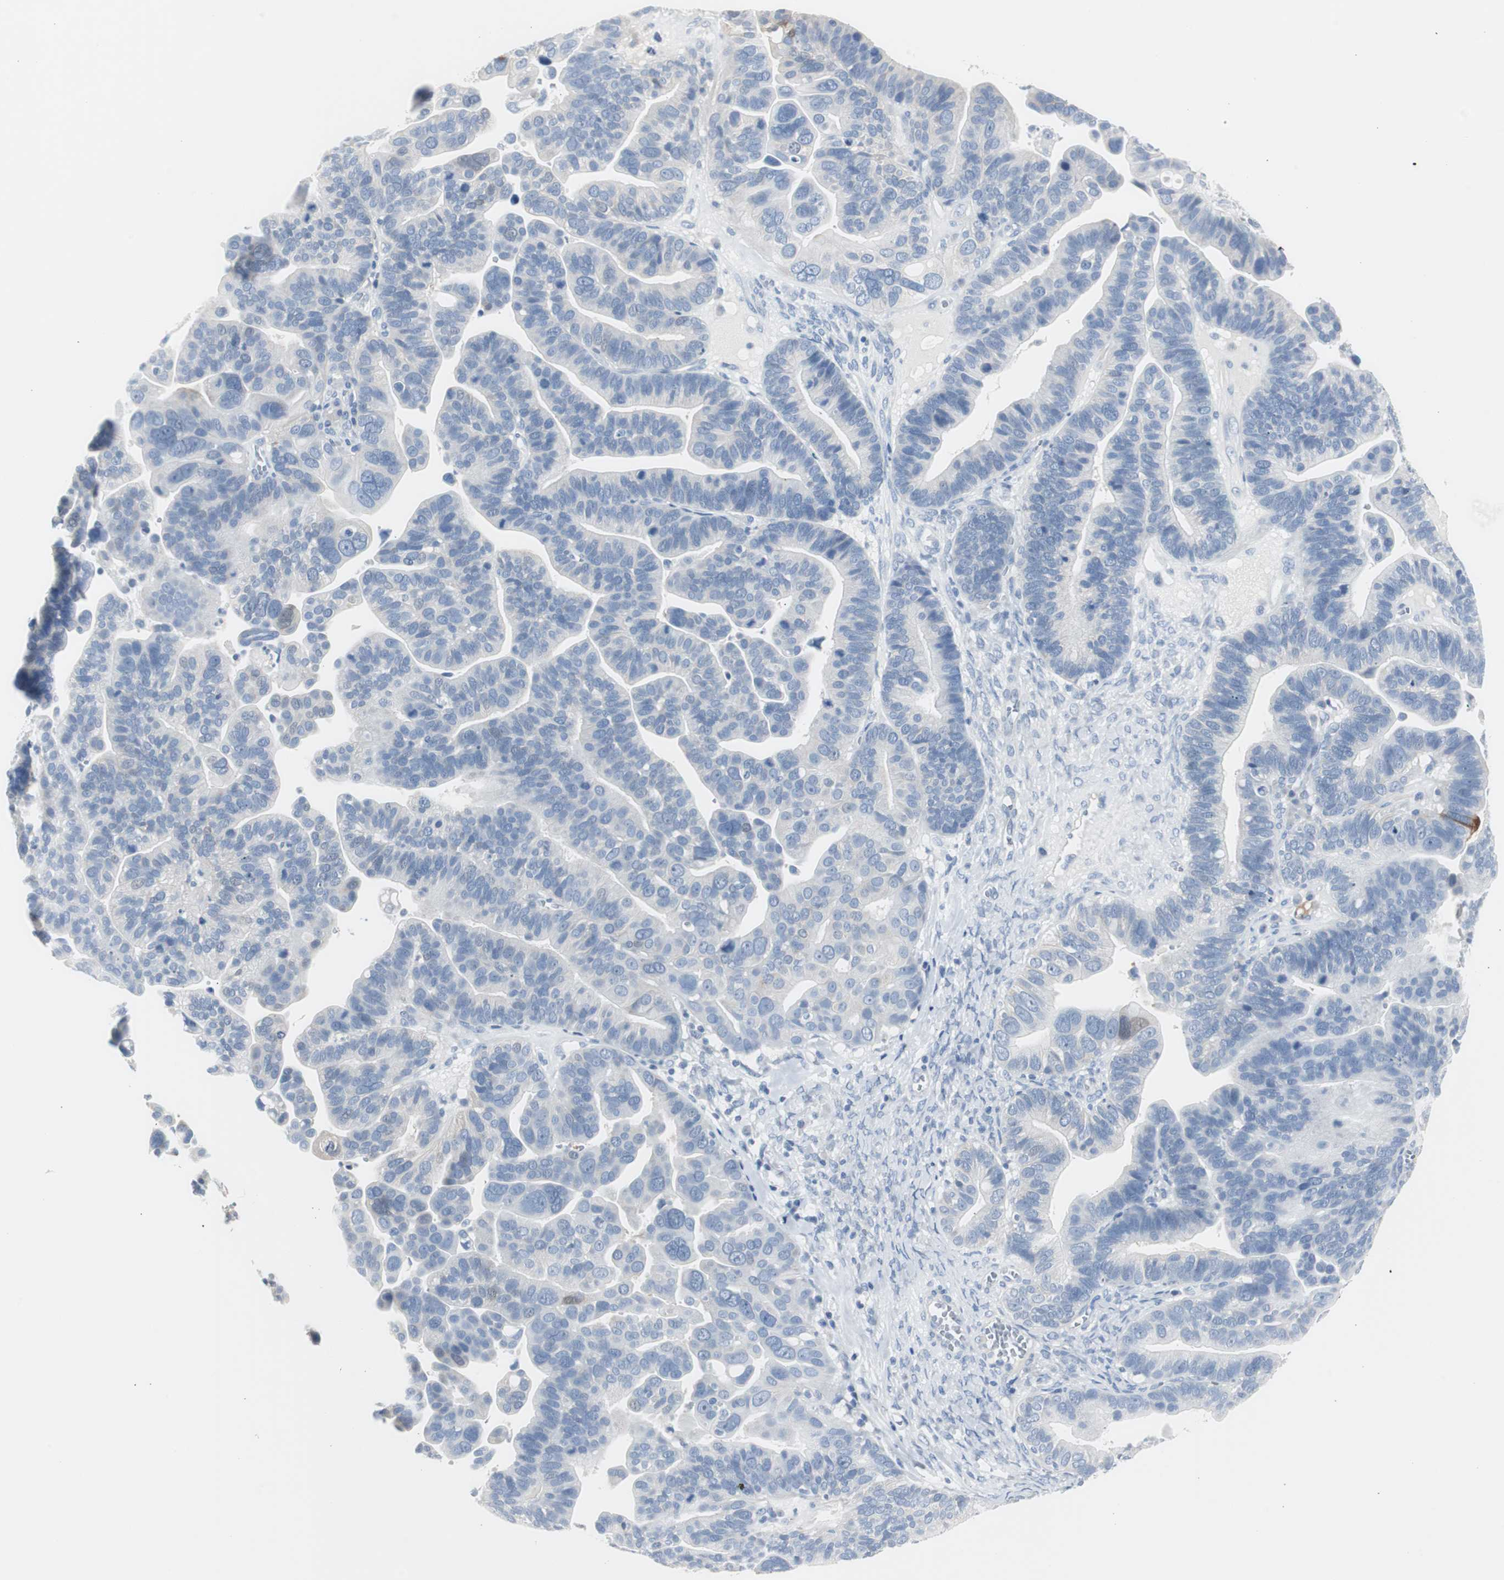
{"staining": {"intensity": "negative", "quantity": "none", "location": "none"}, "tissue": "ovarian cancer", "cell_type": "Tumor cells", "image_type": "cancer", "snomed": [{"axis": "morphology", "description": "Cystadenocarcinoma, serous, NOS"}, {"axis": "topography", "description": "Ovary"}], "caption": "Immunohistochemistry of ovarian cancer (serous cystadenocarcinoma) displays no expression in tumor cells.", "gene": "S100A7", "patient": {"sex": "female", "age": 56}}